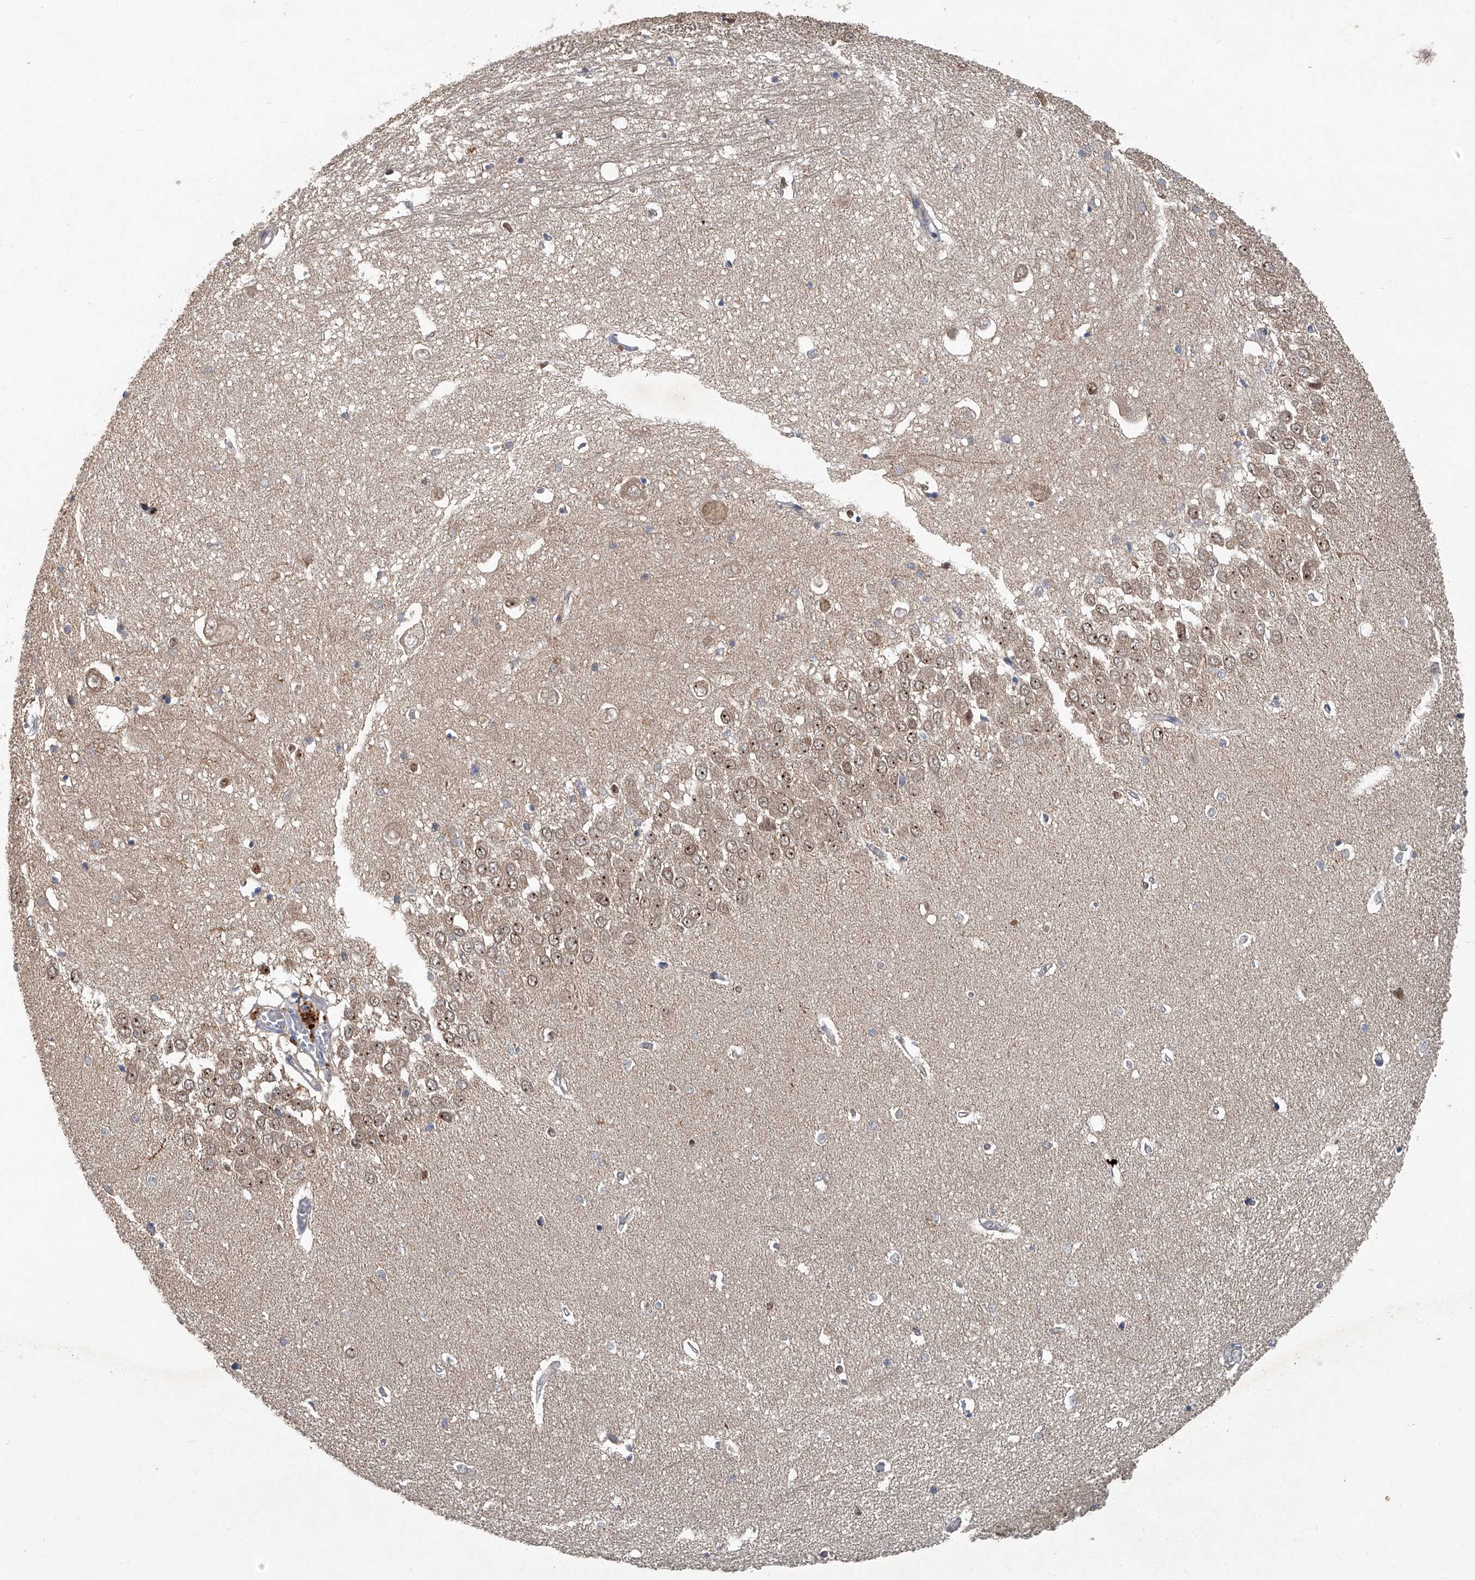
{"staining": {"intensity": "moderate", "quantity": "<25%", "location": "nuclear"}, "tissue": "hippocampus", "cell_type": "Glial cells", "image_type": "normal", "snomed": [{"axis": "morphology", "description": "Normal tissue, NOS"}, {"axis": "topography", "description": "Hippocampus"}], "caption": "This image reveals immunohistochemistry staining of unremarkable hippocampus, with low moderate nuclear expression in approximately <25% of glial cells.", "gene": "ANKRD34A", "patient": {"sex": "female", "age": 64}}